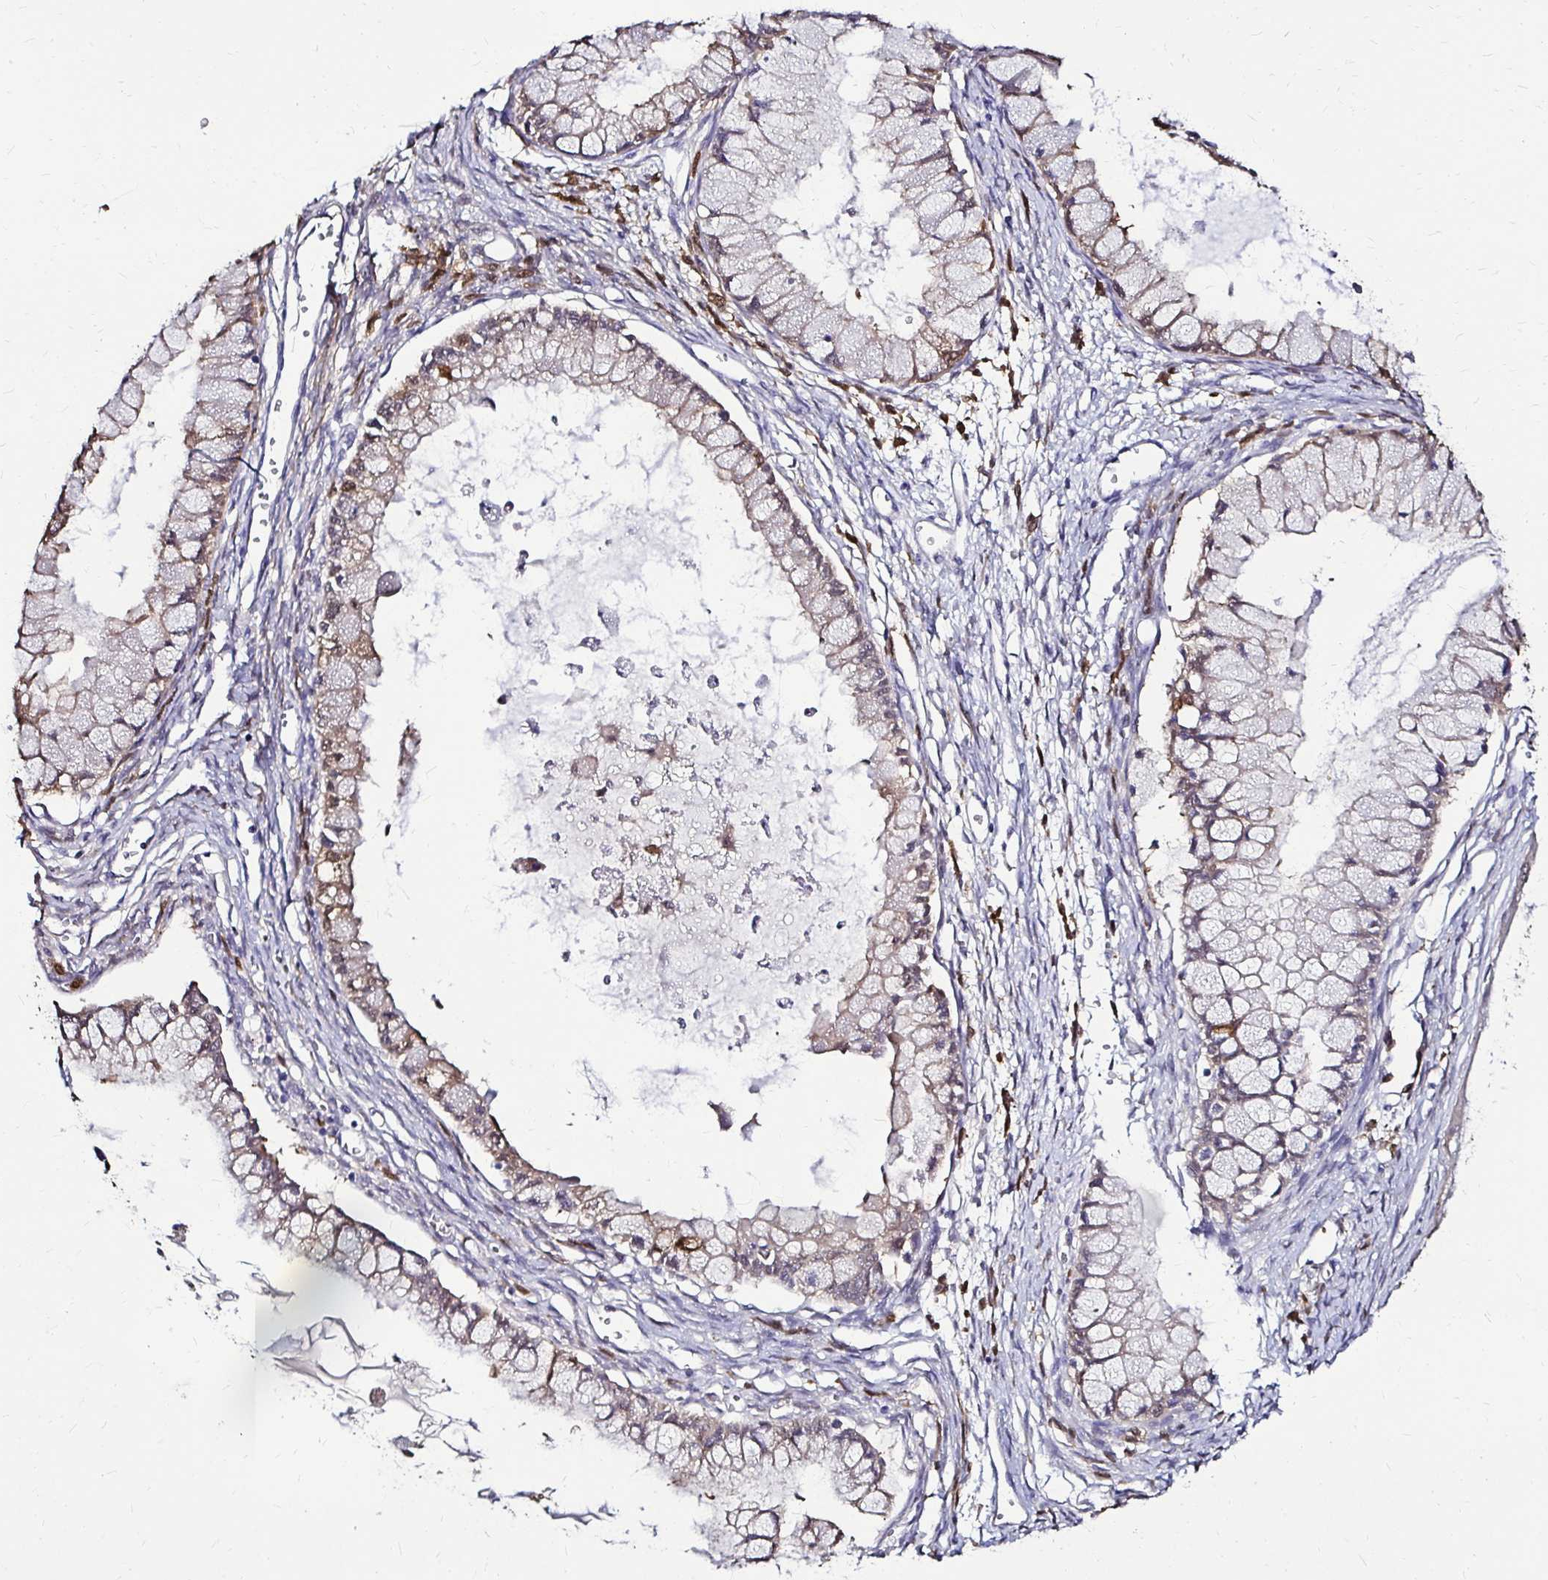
{"staining": {"intensity": "weak", "quantity": "25%-75%", "location": "cytoplasmic/membranous"}, "tissue": "ovarian cancer", "cell_type": "Tumor cells", "image_type": "cancer", "snomed": [{"axis": "morphology", "description": "Cystadenocarcinoma, mucinous, NOS"}, {"axis": "topography", "description": "Ovary"}], "caption": "DAB immunohistochemical staining of ovarian cancer exhibits weak cytoplasmic/membranous protein expression in approximately 25%-75% of tumor cells. (DAB (3,3'-diaminobenzidine) IHC, brown staining for protein, blue staining for nuclei).", "gene": "IDH1", "patient": {"sex": "female", "age": 34}}